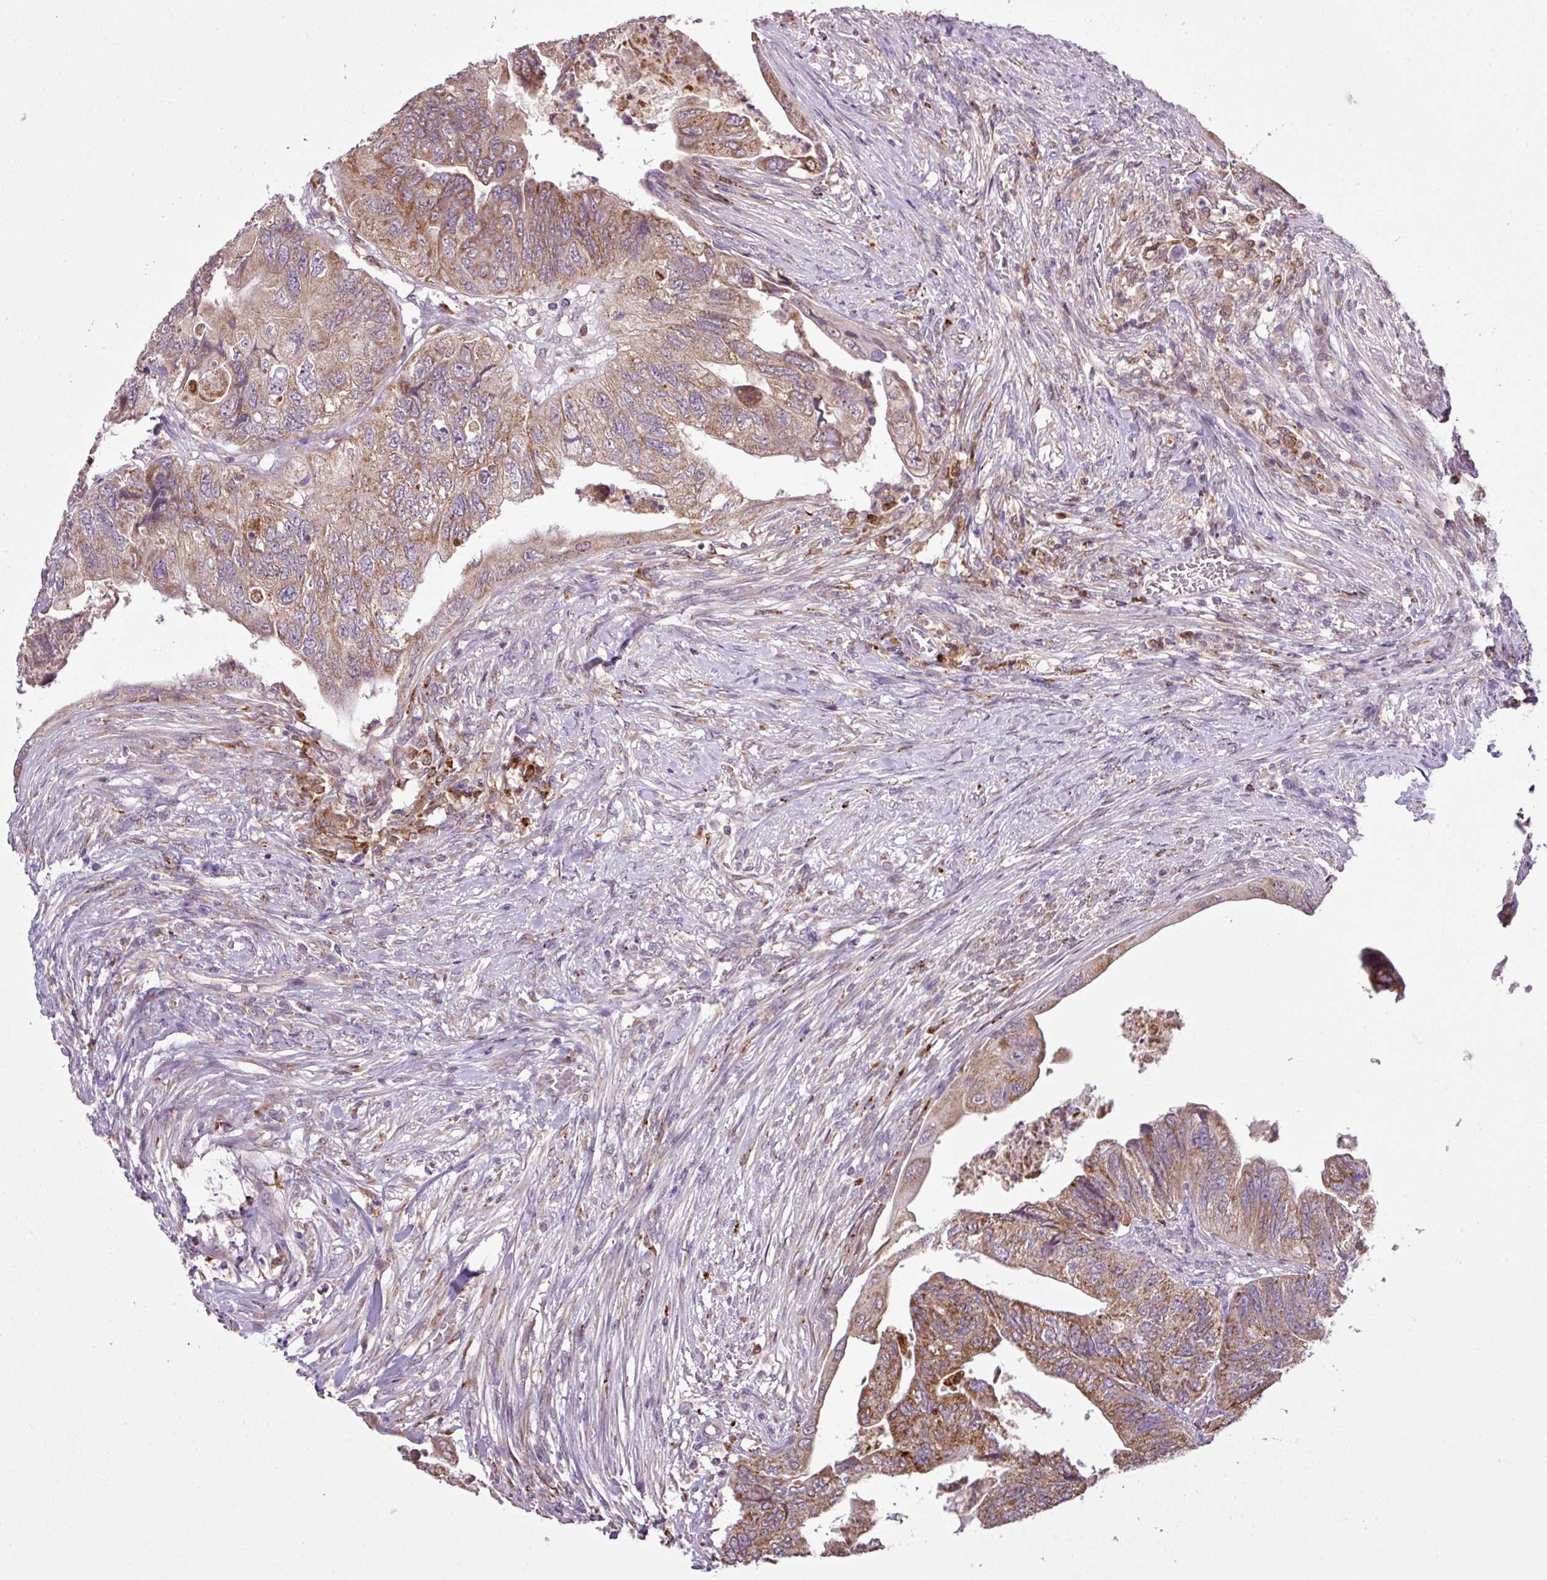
{"staining": {"intensity": "moderate", "quantity": ">75%", "location": "cytoplasmic/membranous"}, "tissue": "colorectal cancer", "cell_type": "Tumor cells", "image_type": "cancer", "snomed": [{"axis": "morphology", "description": "Adenocarcinoma, NOS"}, {"axis": "topography", "description": "Rectum"}], "caption": "High-magnification brightfield microscopy of adenocarcinoma (colorectal) stained with DAB (3,3'-diaminobenzidine) (brown) and counterstained with hematoxylin (blue). tumor cells exhibit moderate cytoplasmic/membranous positivity is seen in about>75% of cells.", "gene": "SMCO4", "patient": {"sex": "male", "age": 63}}